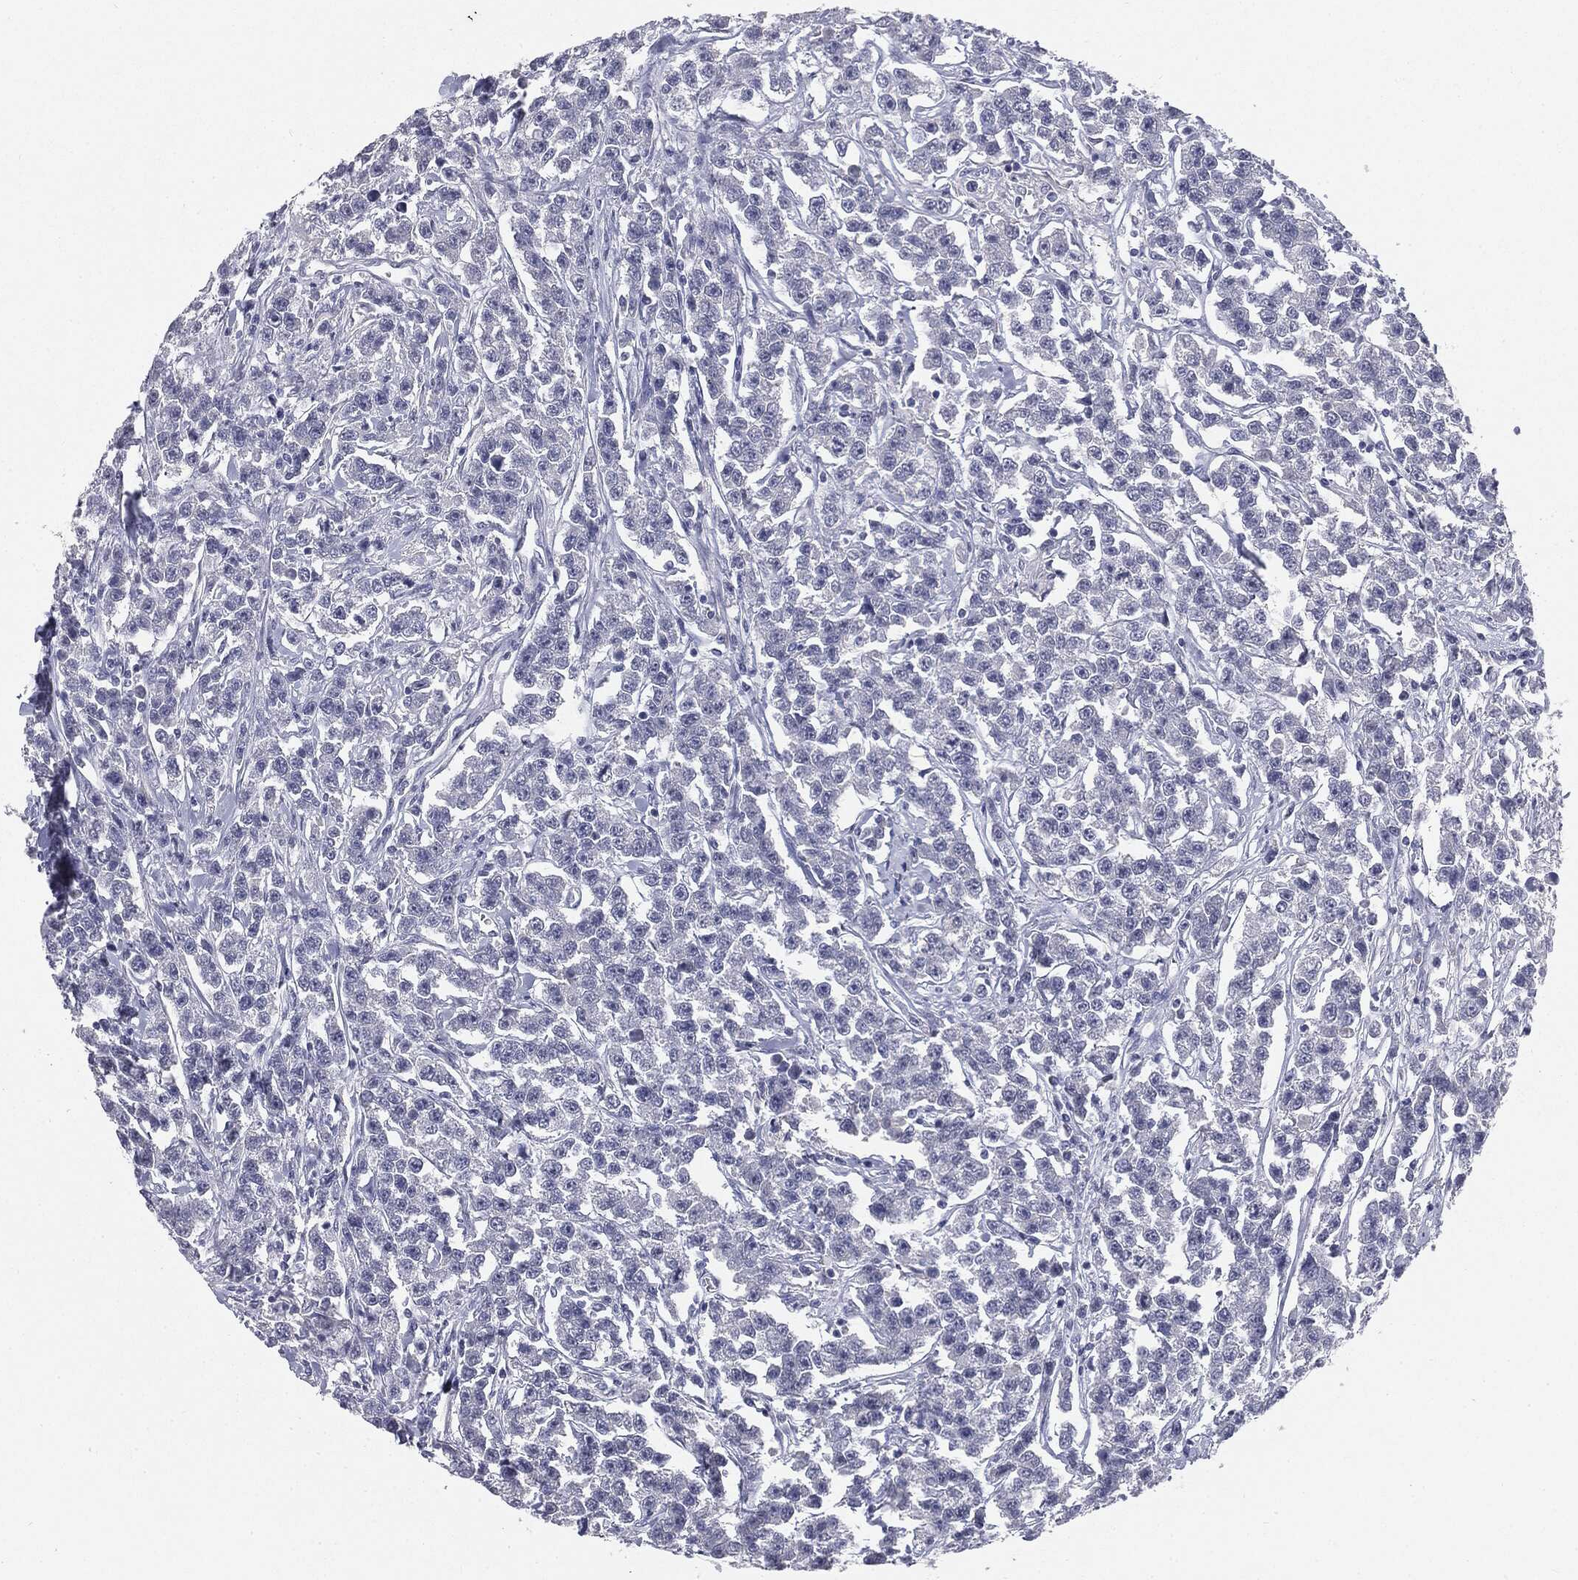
{"staining": {"intensity": "negative", "quantity": "none", "location": "none"}, "tissue": "testis cancer", "cell_type": "Tumor cells", "image_type": "cancer", "snomed": [{"axis": "morphology", "description": "Seminoma, NOS"}, {"axis": "topography", "description": "Testis"}], "caption": "Histopathology image shows no significant protein staining in tumor cells of testis cancer (seminoma).", "gene": "MUC1", "patient": {"sex": "male", "age": 59}}